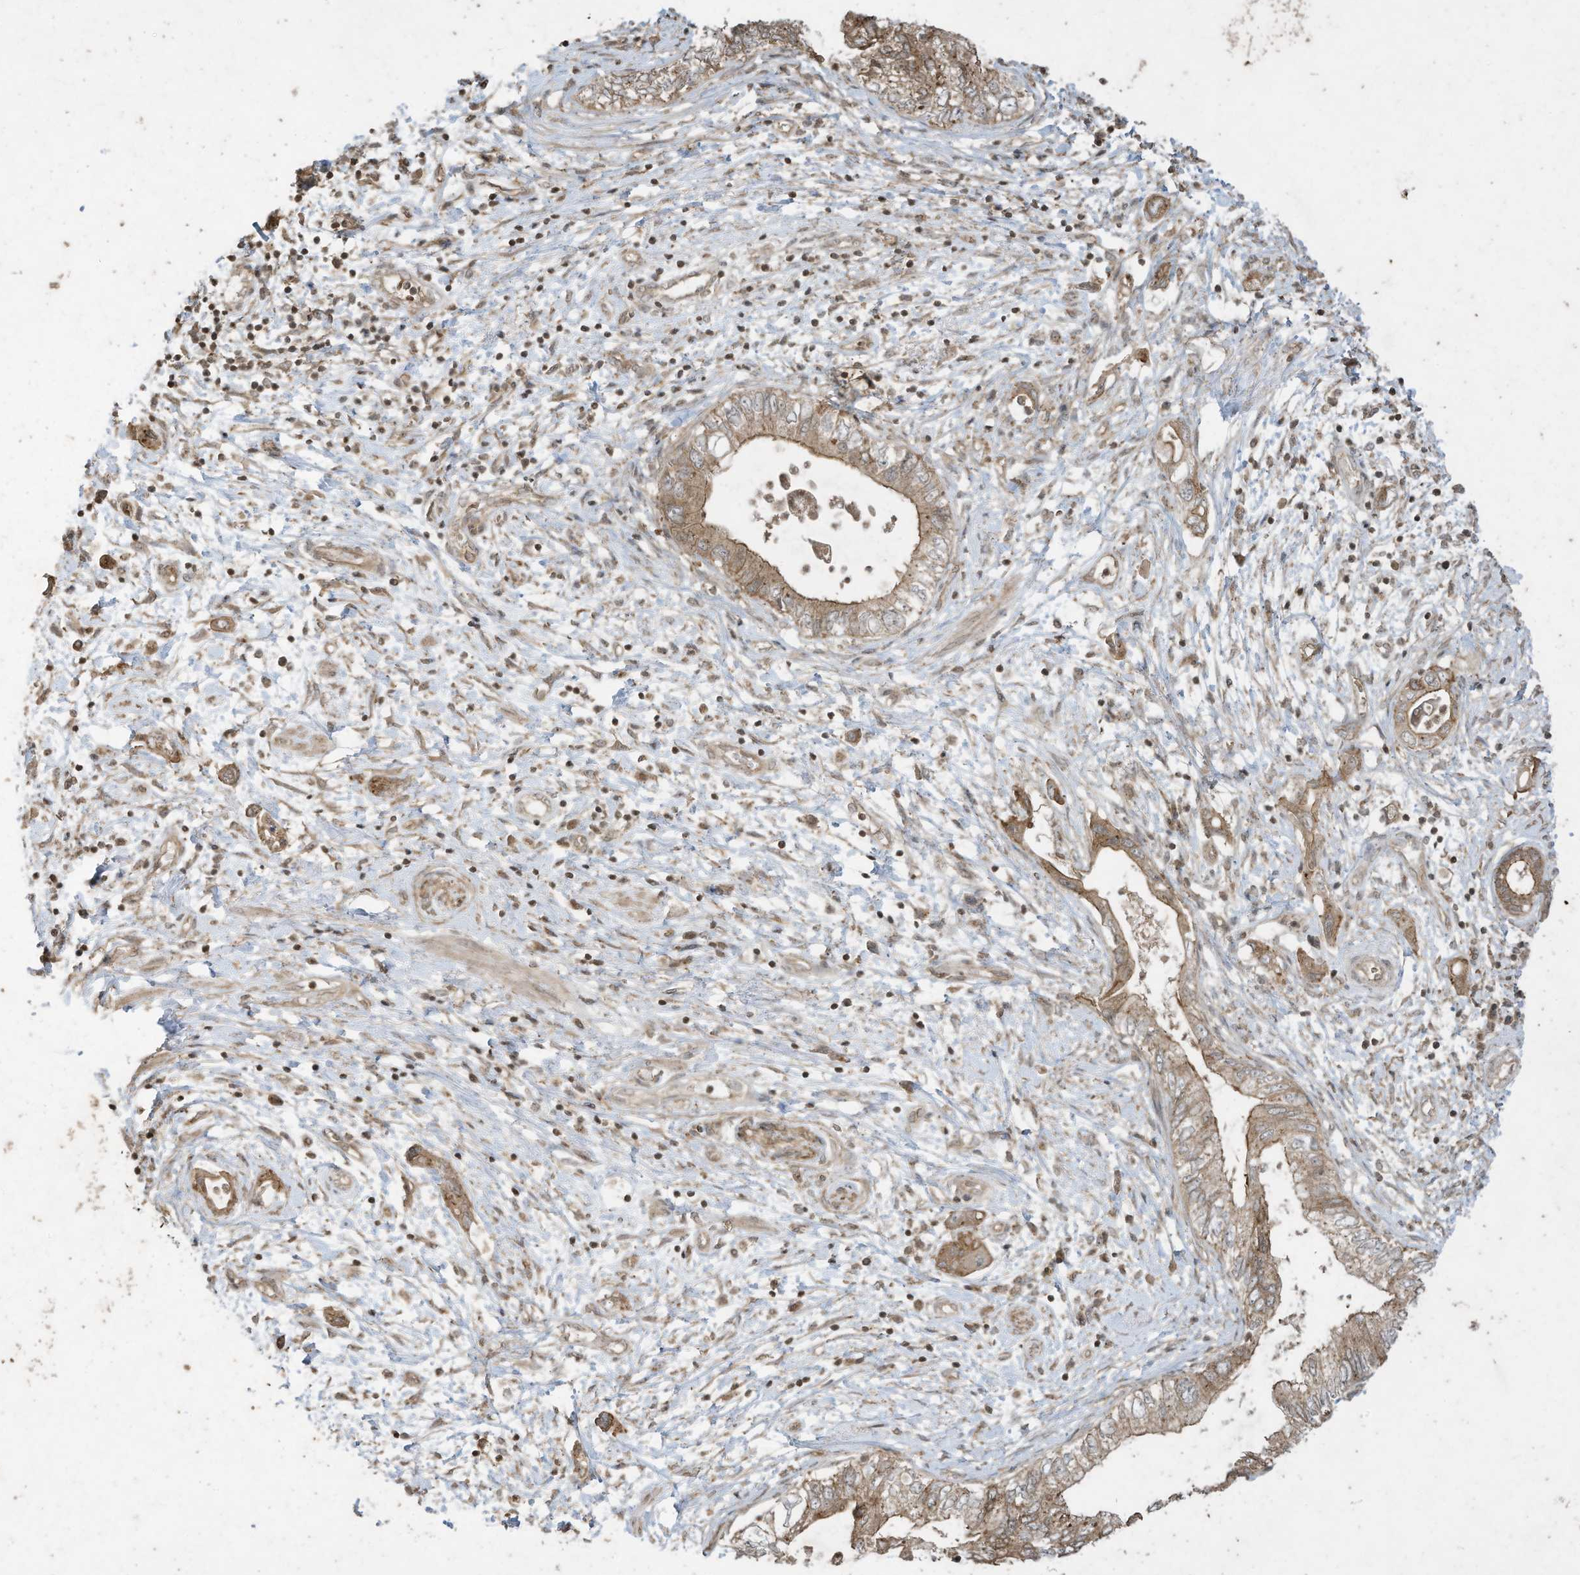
{"staining": {"intensity": "moderate", "quantity": ">75%", "location": "cytoplasmic/membranous"}, "tissue": "pancreatic cancer", "cell_type": "Tumor cells", "image_type": "cancer", "snomed": [{"axis": "morphology", "description": "Adenocarcinoma, NOS"}, {"axis": "topography", "description": "Pancreas"}], "caption": "Pancreatic adenocarcinoma was stained to show a protein in brown. There is medium levels of moderate cytoplasmic/membranous positivity in about >75% of tumor cells.", "gene": "MATN2", "patient": {"sex": "female", "age": 73}}